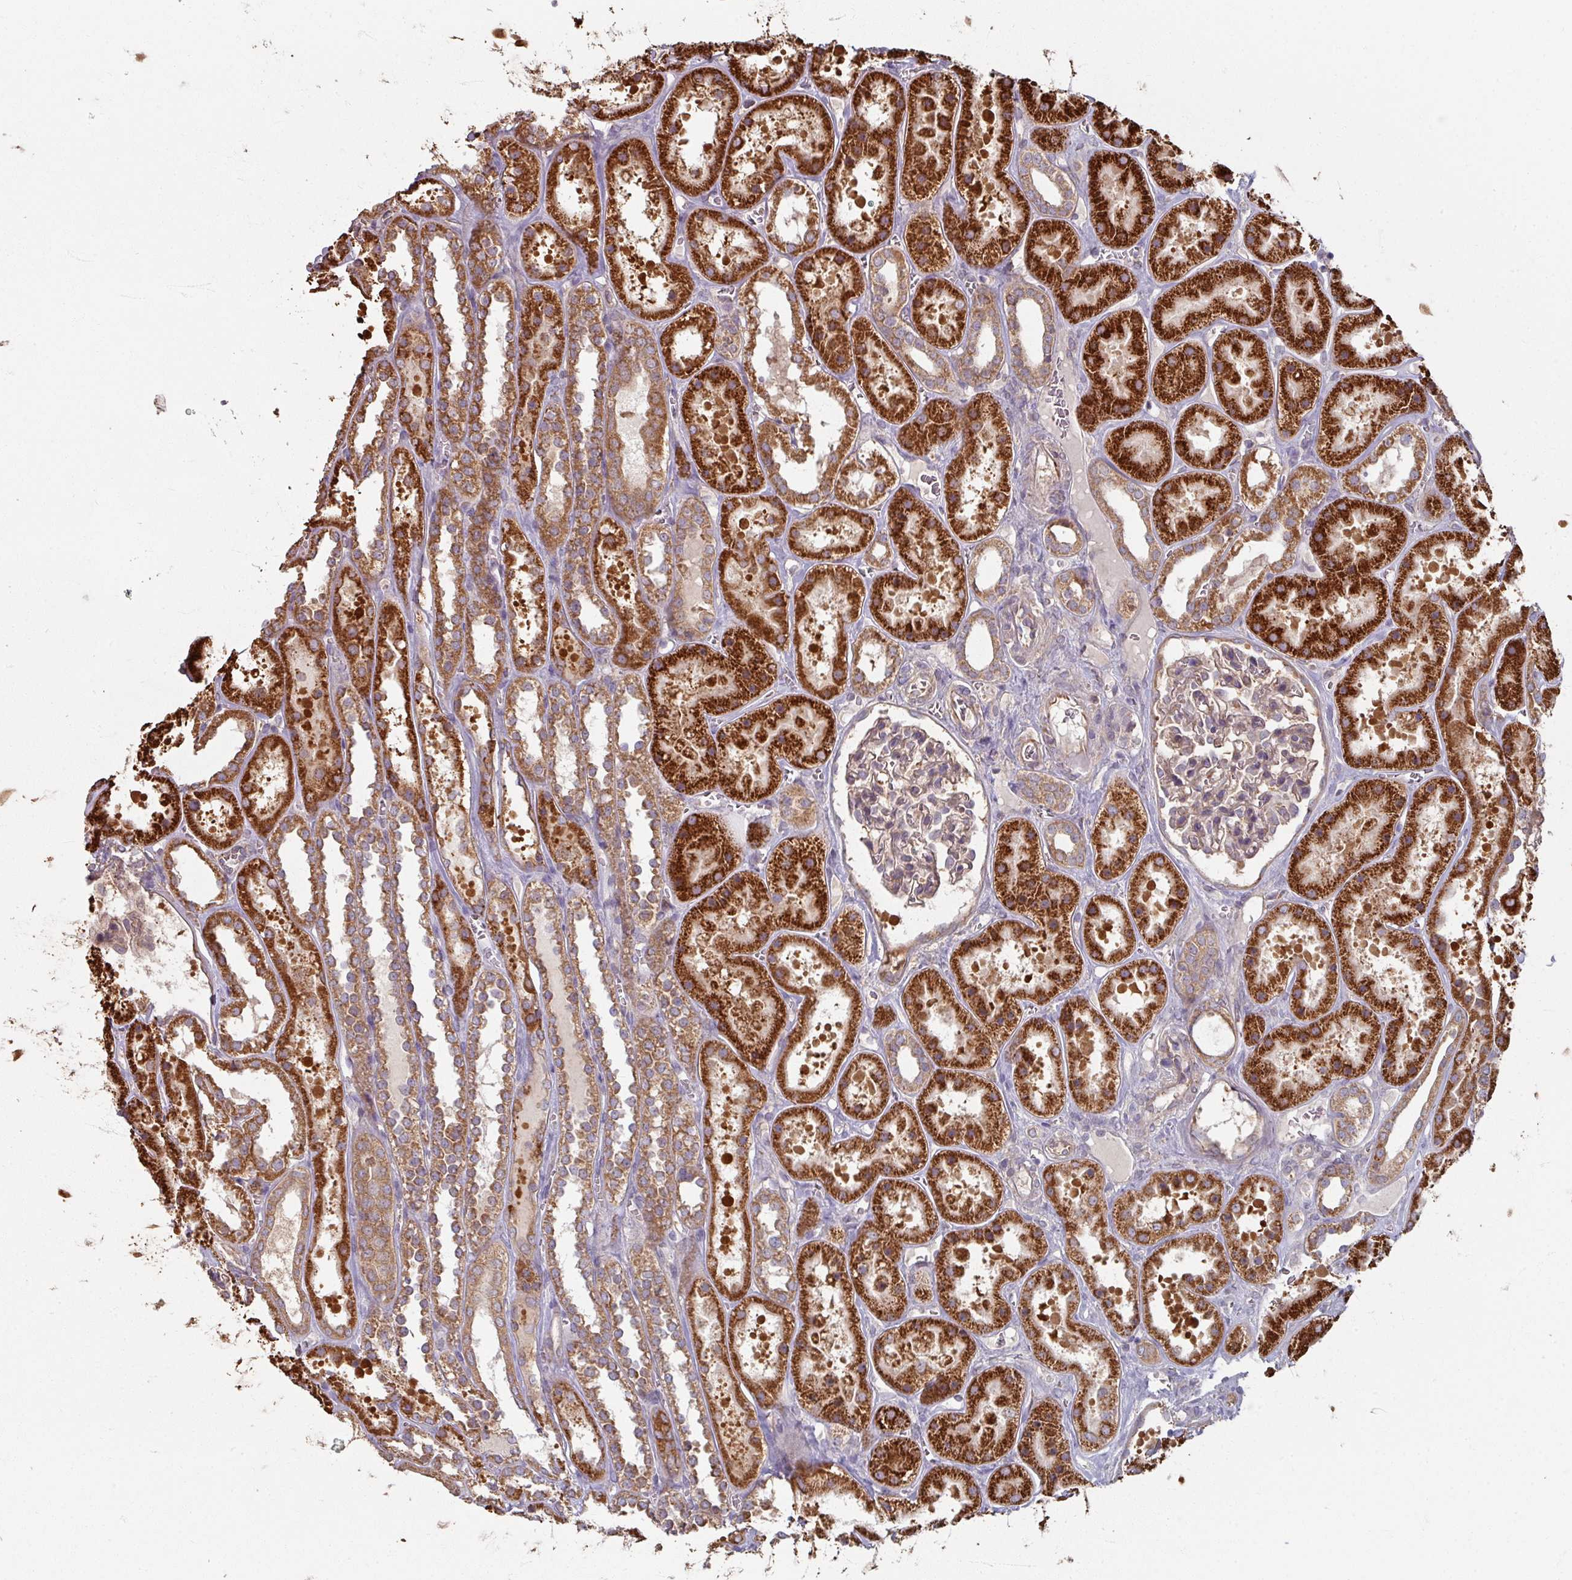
{"staining": {"intensity": "weak", "quantity": "<25%", "location": "cytoplasmic/membranous"}, "tissue": "kidney", "cell_type": "Cells in glomeruli", "image_type": "normal", "snomed": [{"axis": "morphology", "description": "Normal tissue, NOS"}, {"axis": "topography", "description": "Kidney"}], "caption": "Protein analysis of unremarkable kidney demonstrates no significant positivity in cells in glomeruli. Nuclei are stained in blue.", "gene": "CCDC68", "patient": {"sex": "female", "age": 41}}